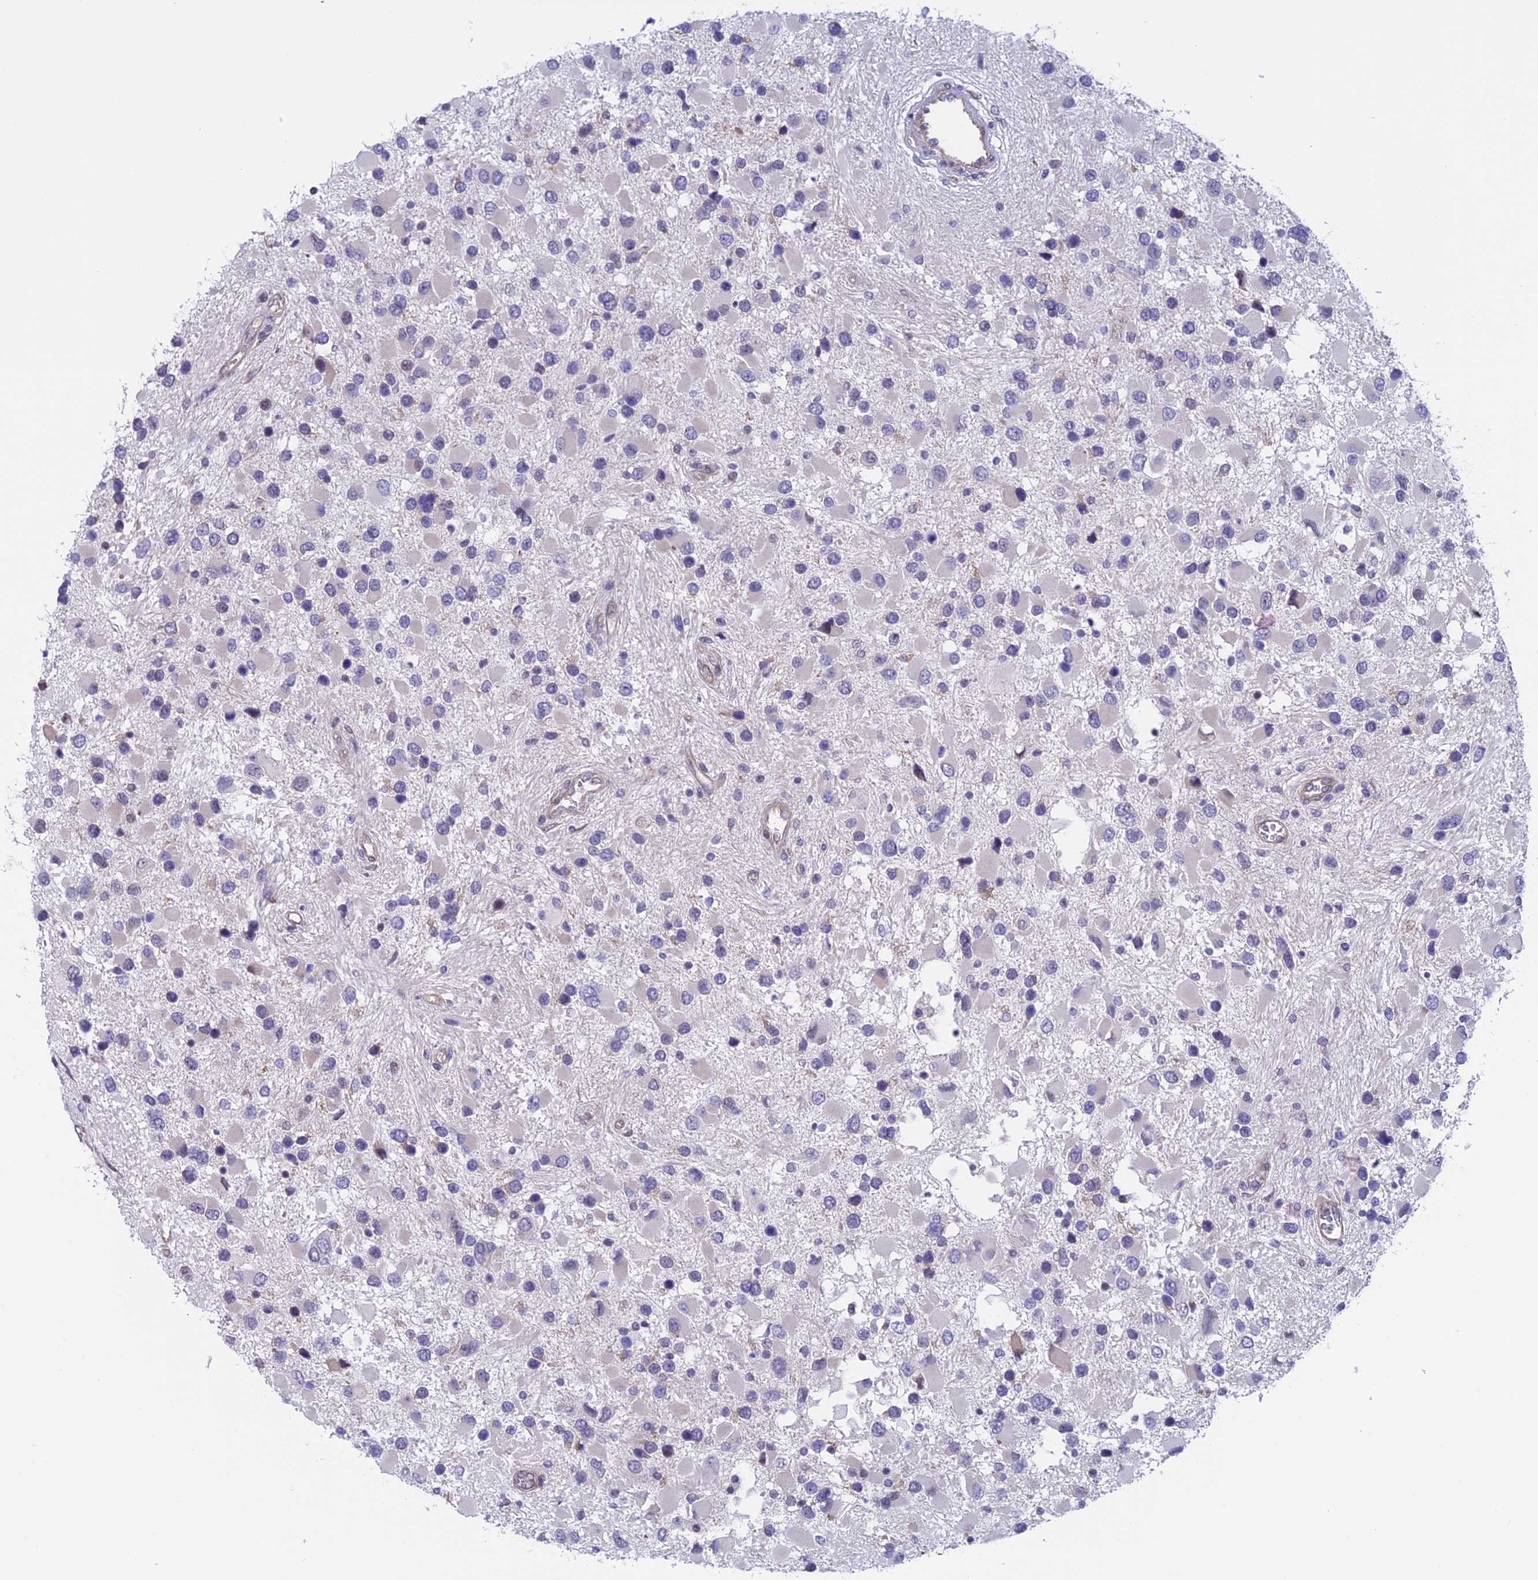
{"staining": {"intensity": "negative", "quantity": "none", "location": "none"}, "tissue": "glioma", "cell_type": "Tumor cells", "image_type": "cancer", "snomed": [{"axis": "morphology", "description": "Glioma, malignant, High grade"}, {"axis": "topography", "description": "Brain"}], "caption": "A high-resolution histopathology image shows immunohistochemistry (IHC) staining of malignant high-grade glioma, which reveals no significant positivity in tumor cells.", "gene": "SLC1A6", "patient": {"sex": "male", "age": 53}}